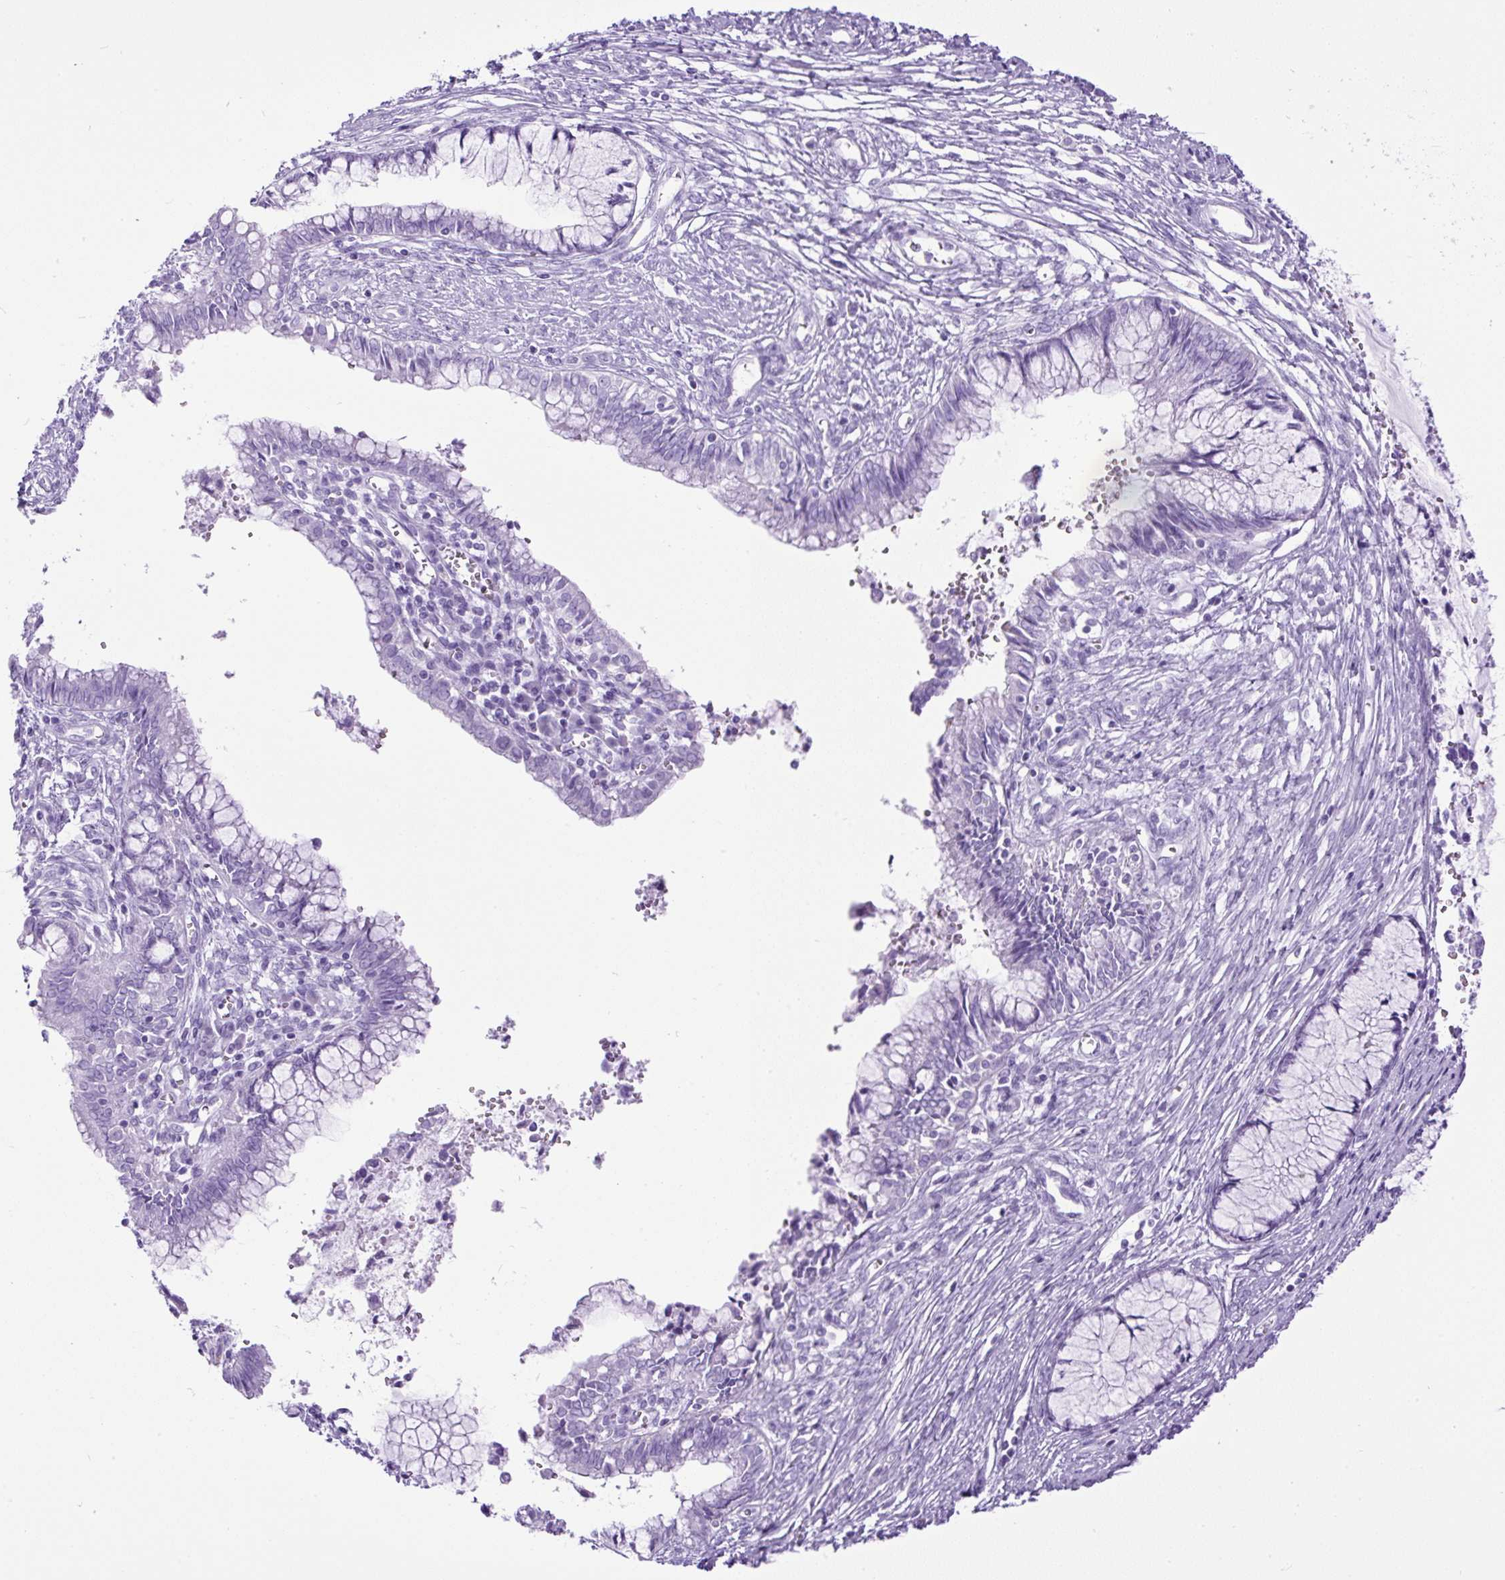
{"staining": {"intensity": "negative", "quantity": "none", "location": "none"}, "tissue": "cervical cancer", "cell_type": "Tumor cells", "image_type": "cancer", "snomed": [{"axis": "morphology", "description": "Adenocarcinoma, NOS"}, {"axis": "topography", "description": "Cervix"}], "caption": "The micrograph displays no staining of tumor cells in cervical adenocarcinoma.", "gene": "PDIA2", "patient": {"sex": "female", "age": 44}}